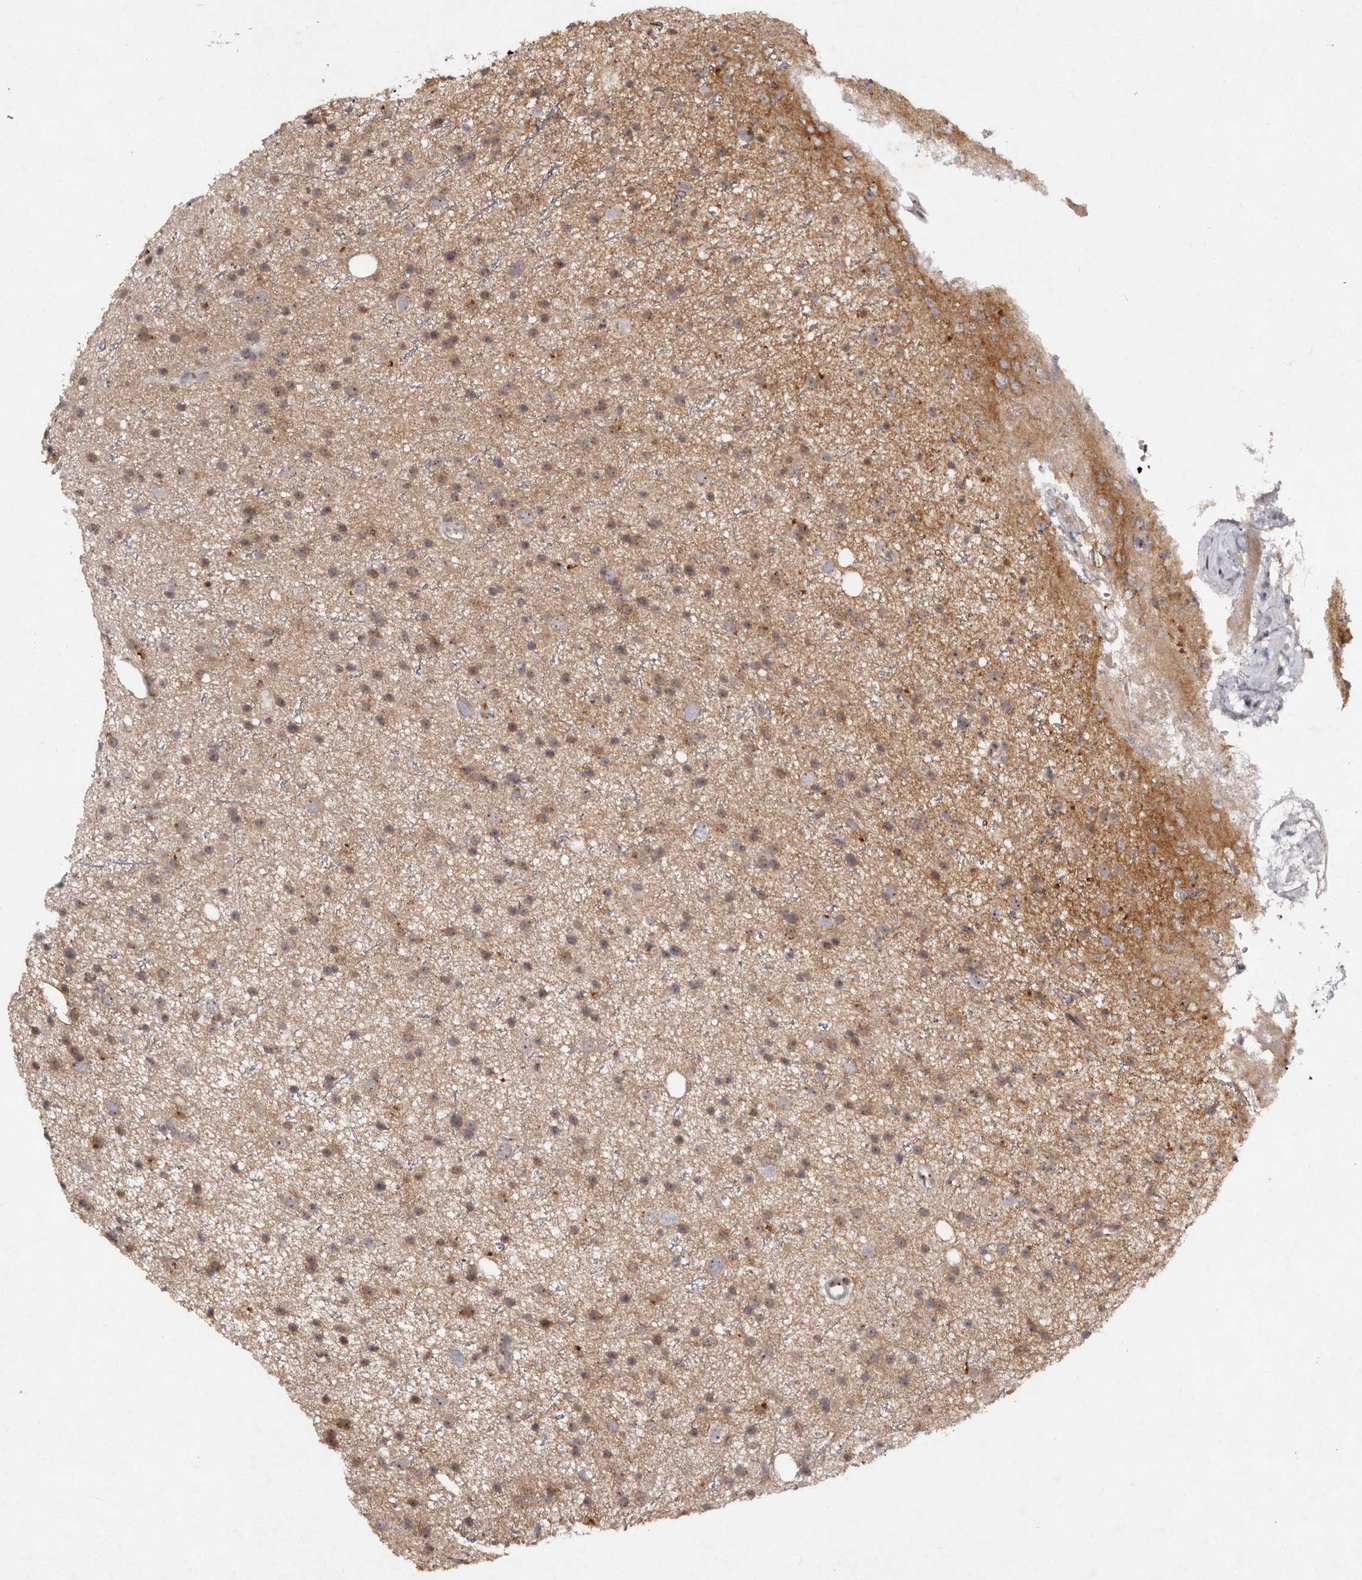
{"staining": {"intensity": "moderate", "quantity": "25%-75%", "location": "cytoplasmic/membranous"}, "tissue": "glioma", "cell_type": "Tumor cells", "image_type": "cancer", "snomed": [{"axis": "morphology", "description": "Glioma, malignant, Low grade"}, {"axis": "topography", "description": "Cerebral cortex"}], "caption": "Protein staining reveals moderate cytoplasmic/membranous staining in about 25%-75% of tumor cells in malignant glioma (low-grade). (Brightfield microscopy of DAB IHC at high magnification).", "gene": "KLF7", "patient": {"sex": "female", "age": 39}}